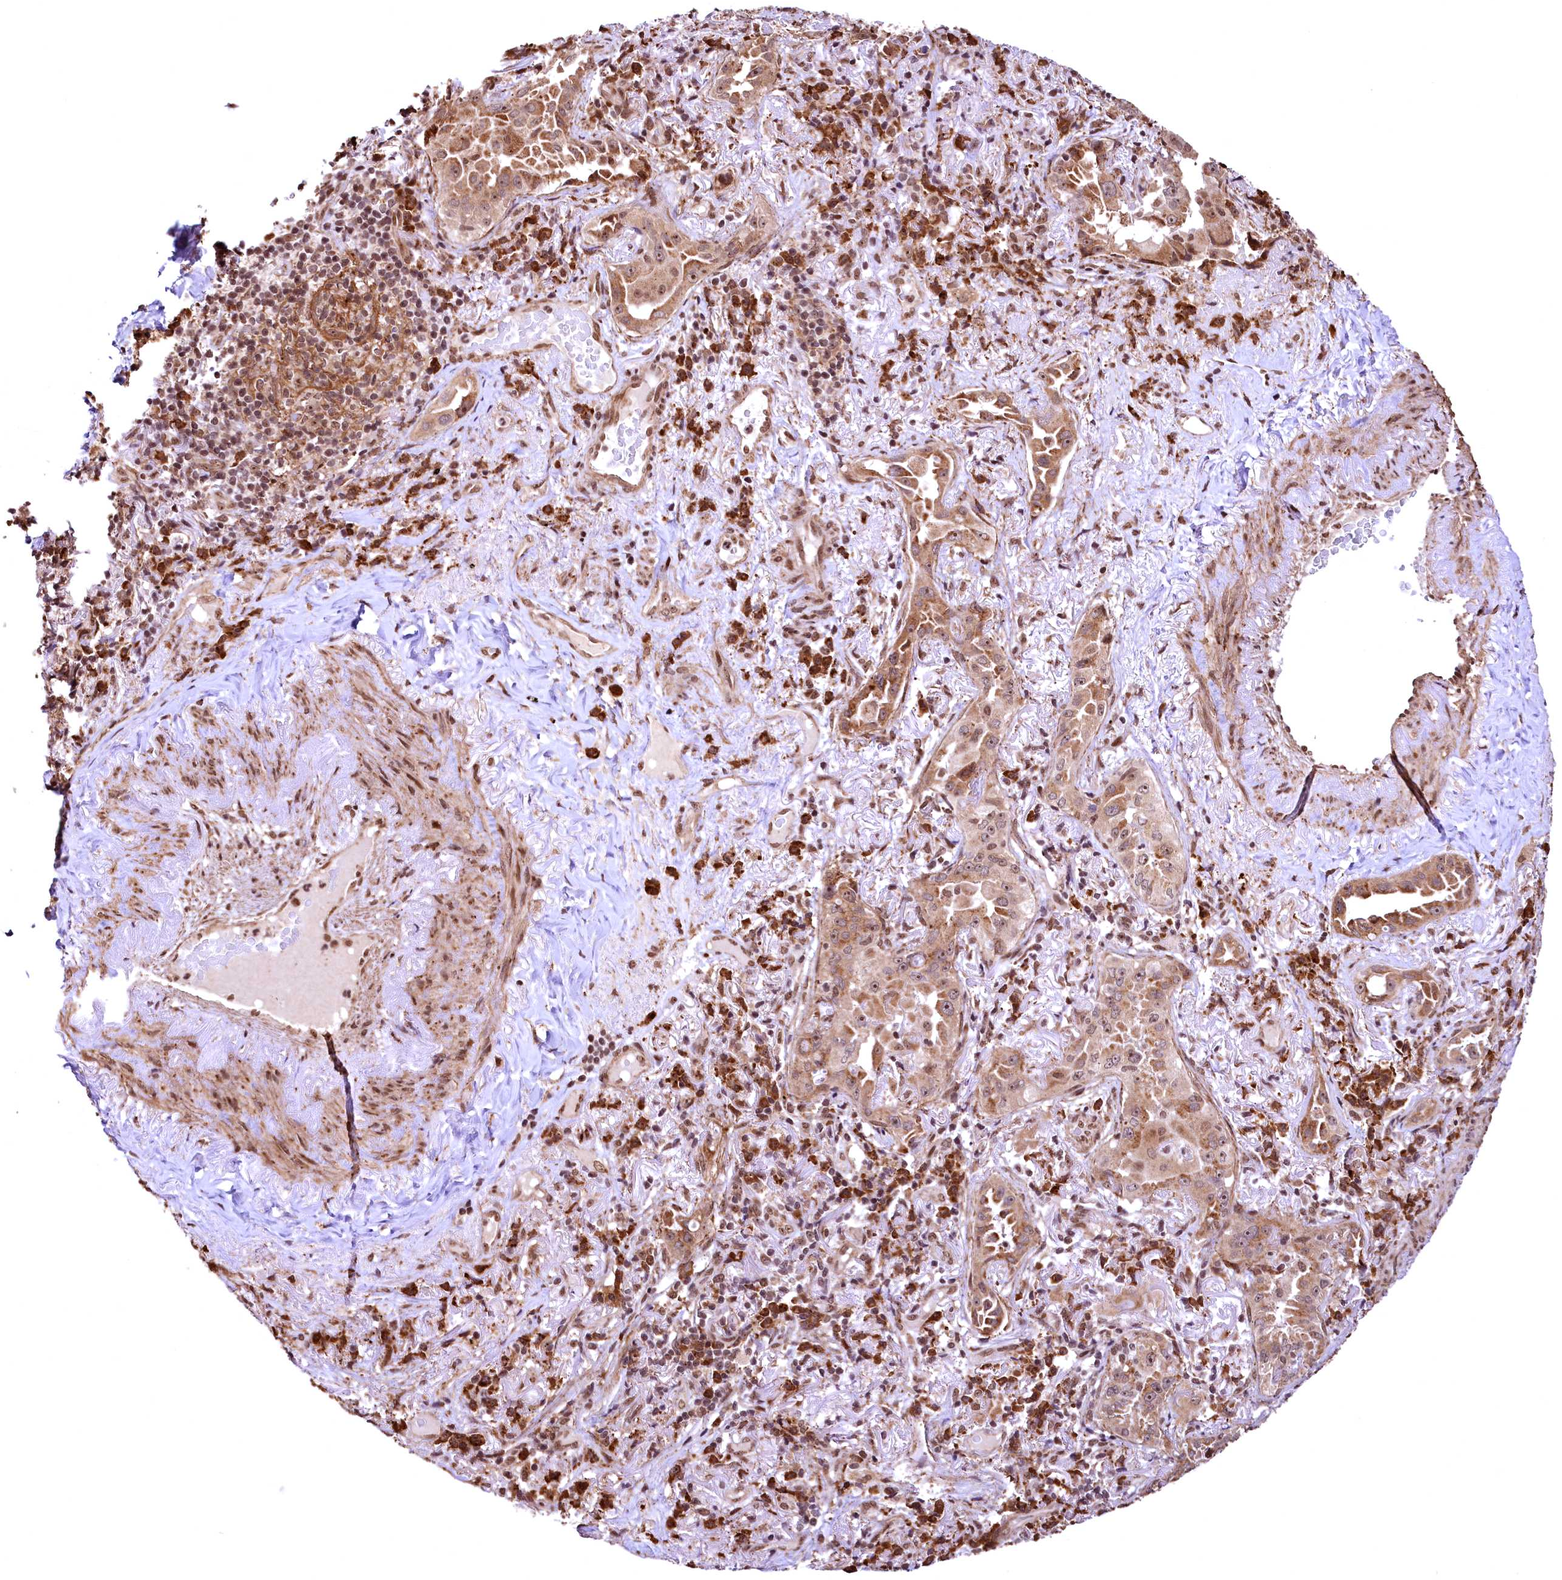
{"staining": {"intensity": "moderate", "quantity": ">75%", "location": "cytoplasmic/membranous,nuclear"}, "tissue": "lung cancer", "cell_type": "Tumor cells", "image_type": "cancer", "snomed": [{"axis": "morphology", "description": "Adenocarcinoma, NOS"}, {"axis": "topography", "description": "Lung"}], "caption": "The micrograph displays a brown stain indicating the presence of a protein in the cytoplasmic/membranous and nuclear of tumor cells in adenocarcinoma (lung).", "gene": "PDS5B", "patient": {"sex": "female", "age": 69}}